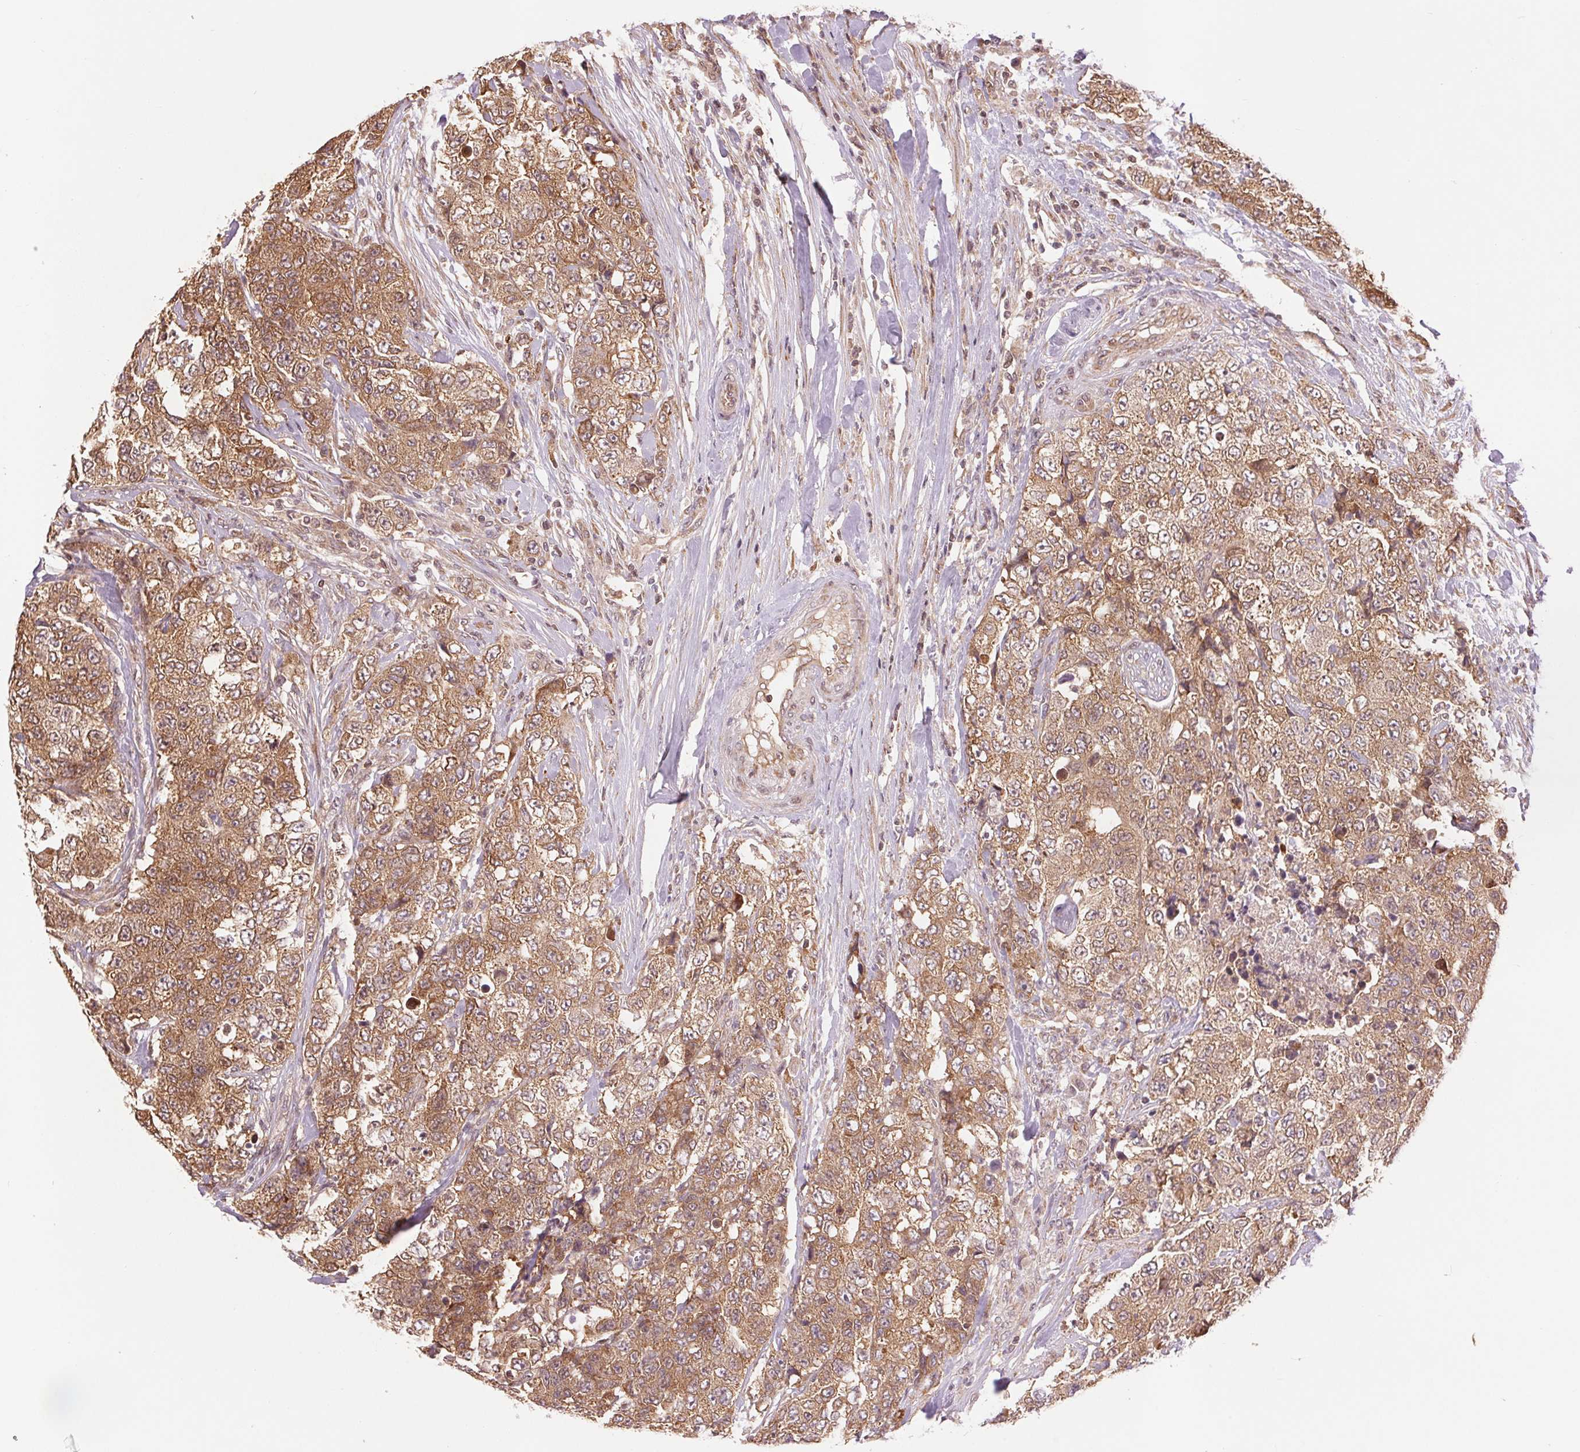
{"staining": {"intensity": "moderate", "quantity": ">75%", "location": "cytoplasmic/membranous"}, "tissue": "urothelial cancer", "cell_type": "Tumor cells", "image_type": "cancer", "snomed": [{"axis": "morphology", "description": "Urothelial carcinoma, High grade"}, {"axis": "topography", "description": "Urinary bladder"}], "caption": "Brown immunohistochemical staining in urothelial cancer exhibits moderate cytoplasmic/membranous expression in about >75% of tumor cells.", "gene": "BTF3L4", "patient": {"sex": "female", "age": 78}}